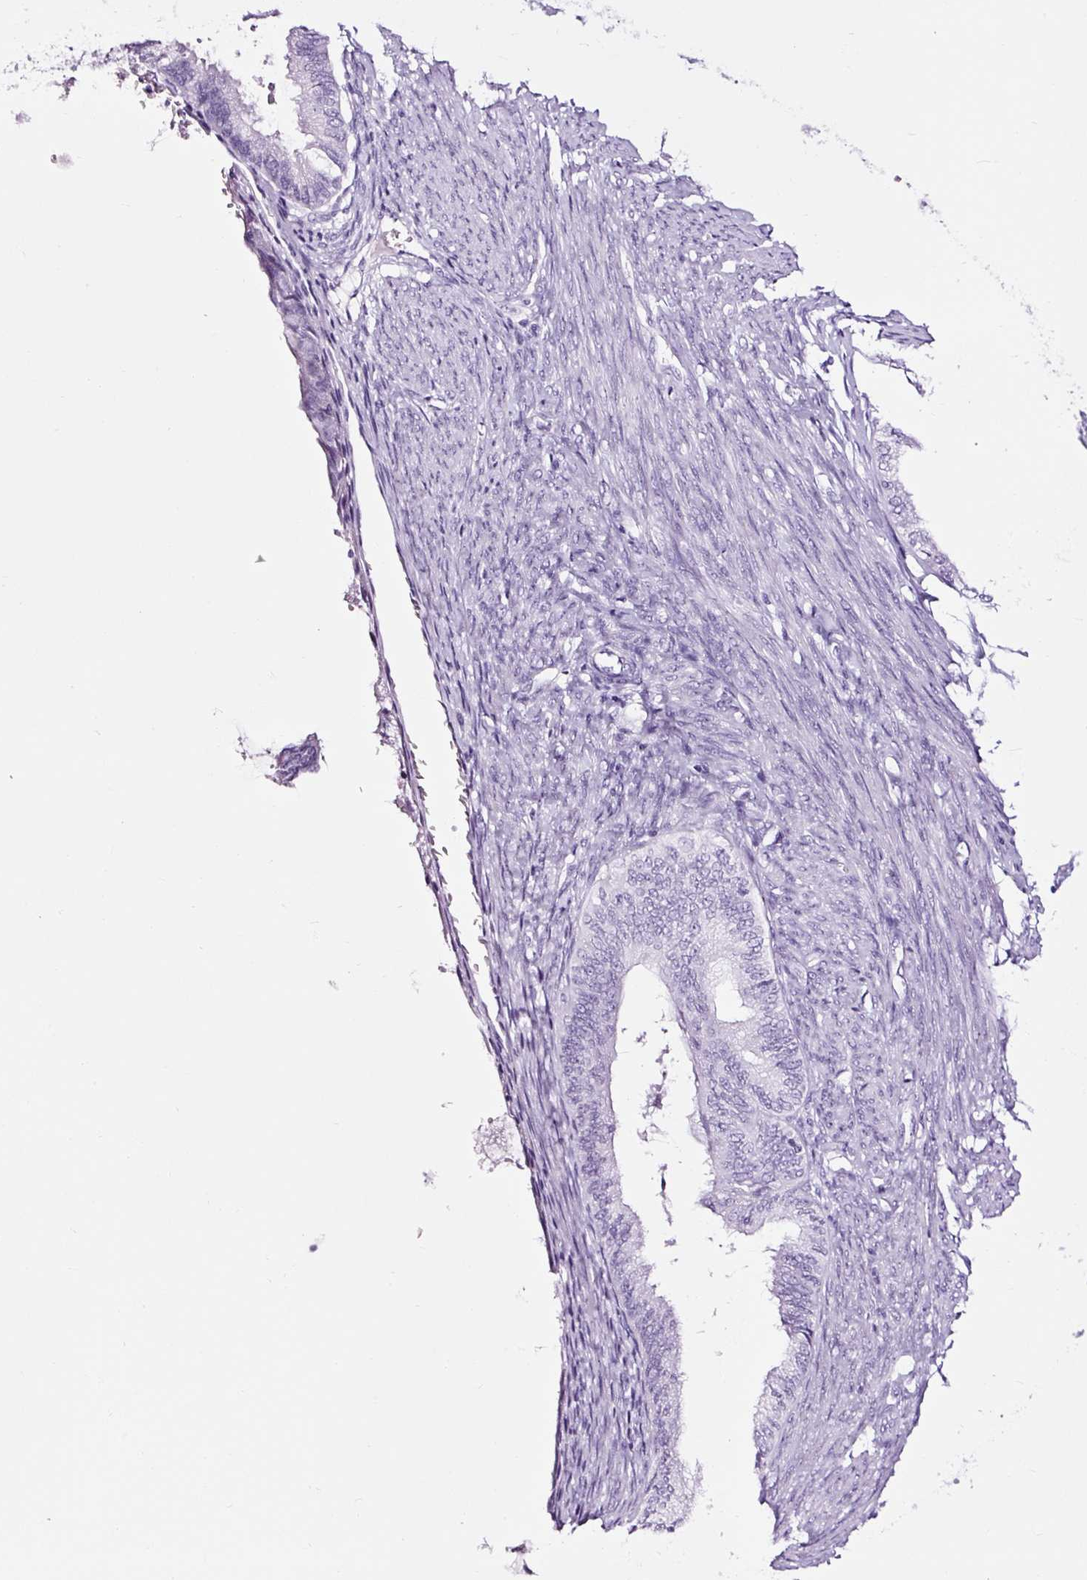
{"staining": {"intensity": "negative", "quantity": "none", "location": "none"}, "tissue": "endometrial cancer", "cell_type": "Tumor cells", "image_type": "cancer", "snomed": [{"axis": "morphology", "description": "Adenocarcinoma, NOS"}, {"axis": "topography", "description": "Endometrium"}], "caption": "A micrograph of human adenocarcinoma (endometrial) is negative for staining in tumor cells.", "gene": "NPHS2", "patient": {"sex": "female", "age": 86}}